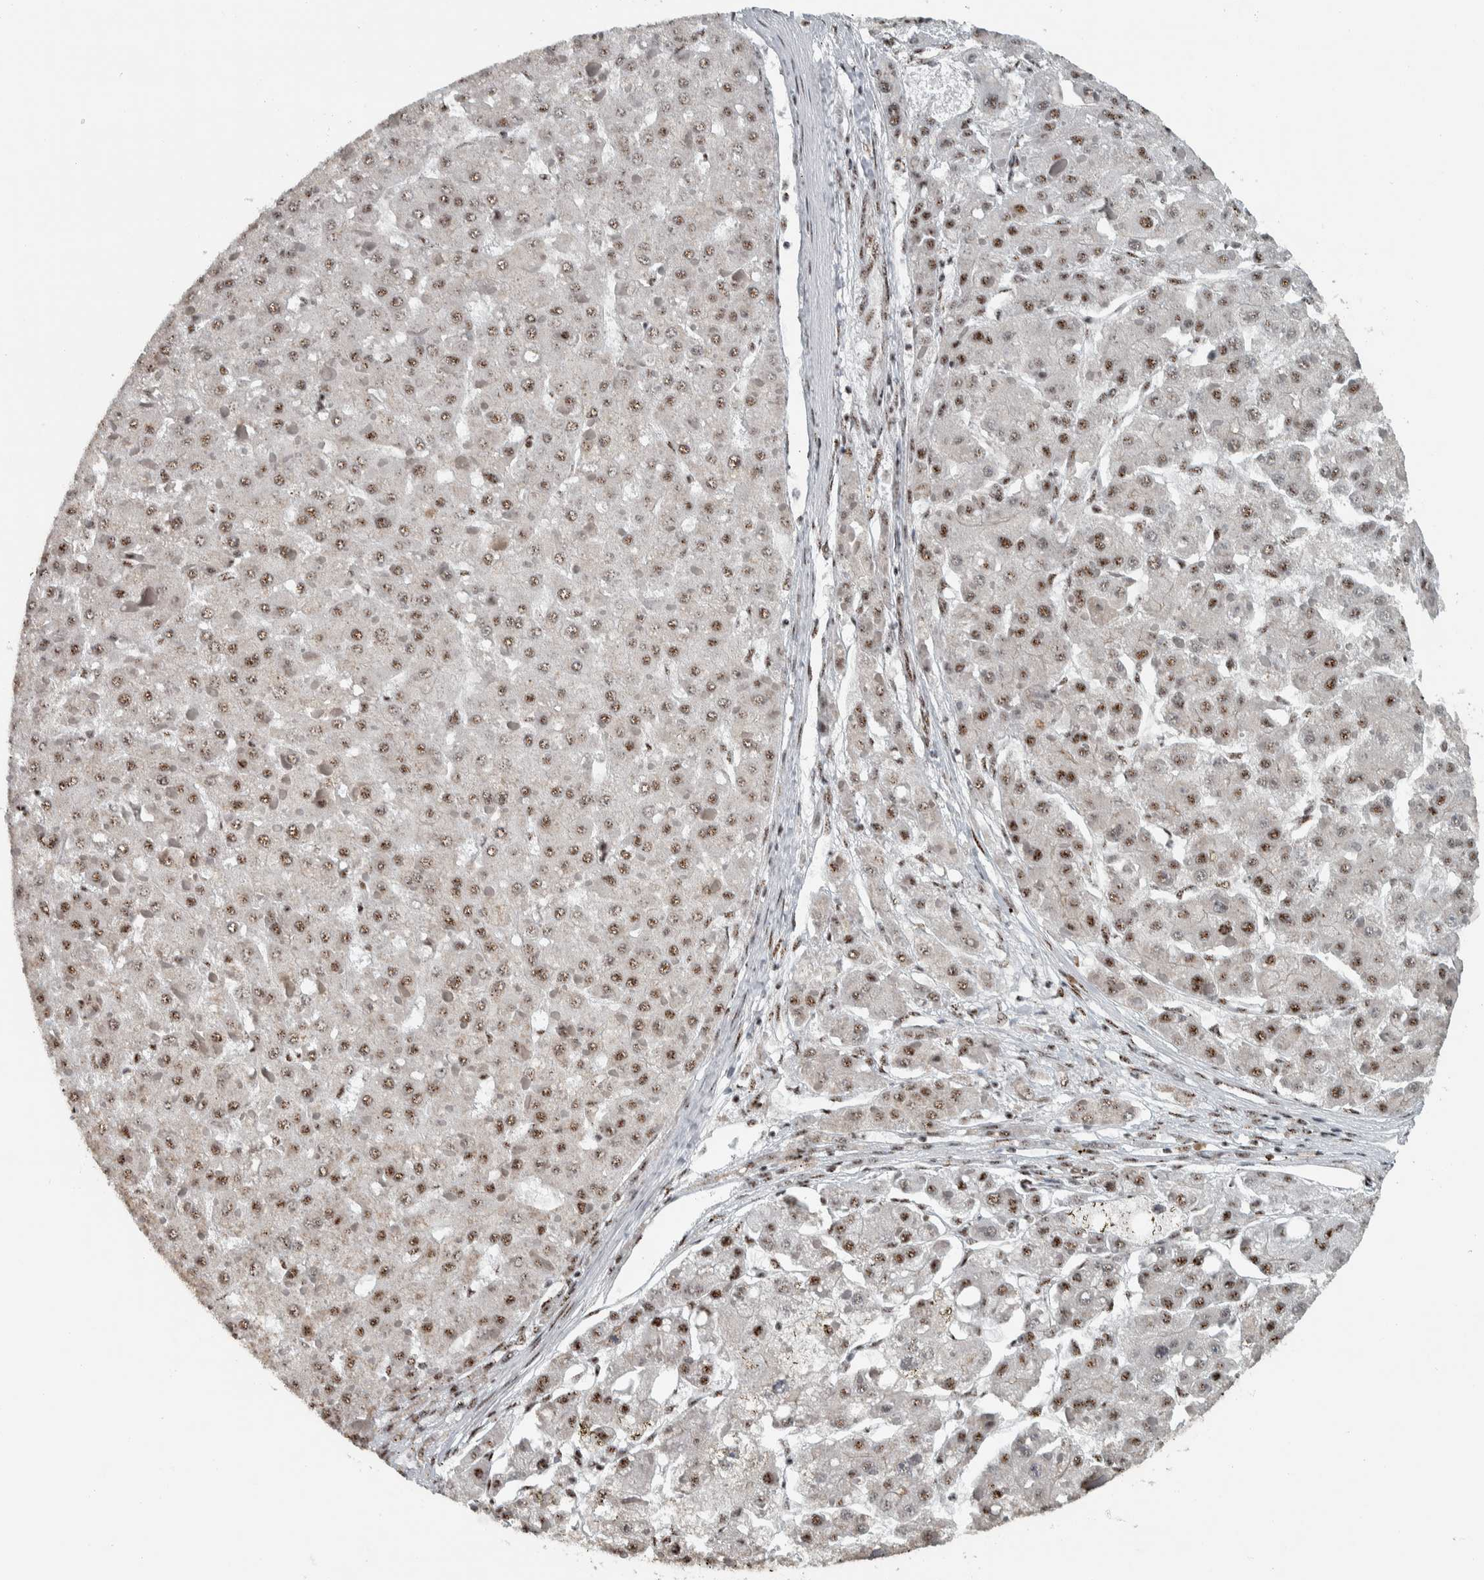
{"staining": {"intensity": "moderate", "quantity": ">75%", "location": "nuclear"}, "tissue": "liver cancer", "cell_type": "Tumor cells", "image_type": "cancer", "snomed": [{"axis": "morphology", "description": "Carcinoma, Hepatocellular, NOS"}, {"axis": "topography", "description": "Liver"}], "caption": "This is a micrograph of IHC staining of liver cancer, which shows moderate staining in the nuclear of tumor cells.", "gene": "SON", "patient": {"sex": "female", "age": 73}}